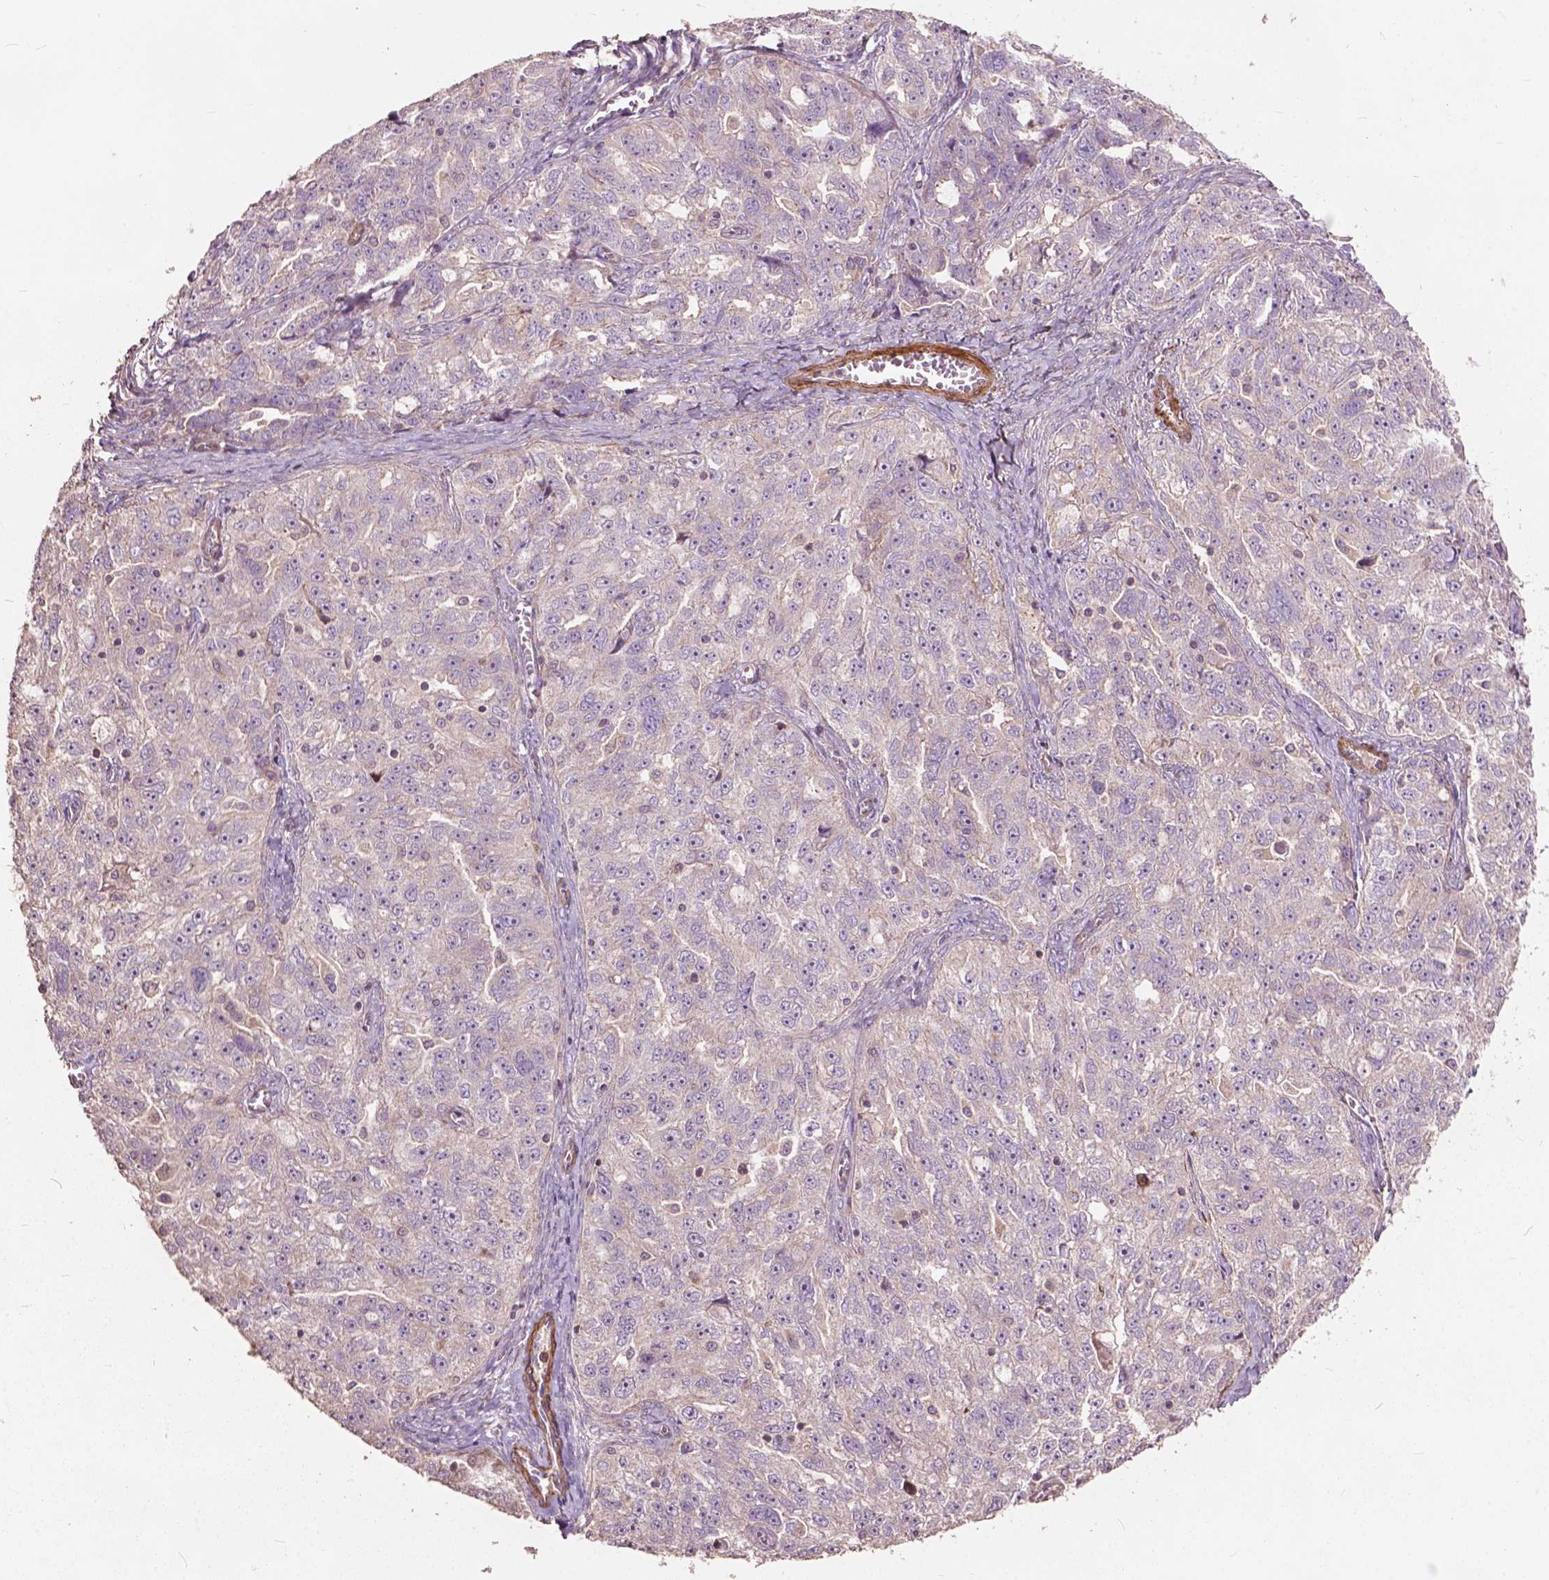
{"staining": {"intensity": "negative", "quantity": "none", "location": "none"}, "tissue": "ovarian cancer", "cell_type": "Tumor cells", "image_type": "cancer", "snomed": [{"axis": "morphology", "description": "Cystadenocarcinoma, serous, NOS"}, {"axis": "topography", "description": "Ovary"}], "caption": "An image of serous cystadenocarcinoma (ovarian) stained for a protein demonstrates no brown staining in tumor cells.", "gene": "FNIP1", "patient": {"sex": "female", "age": 51}}